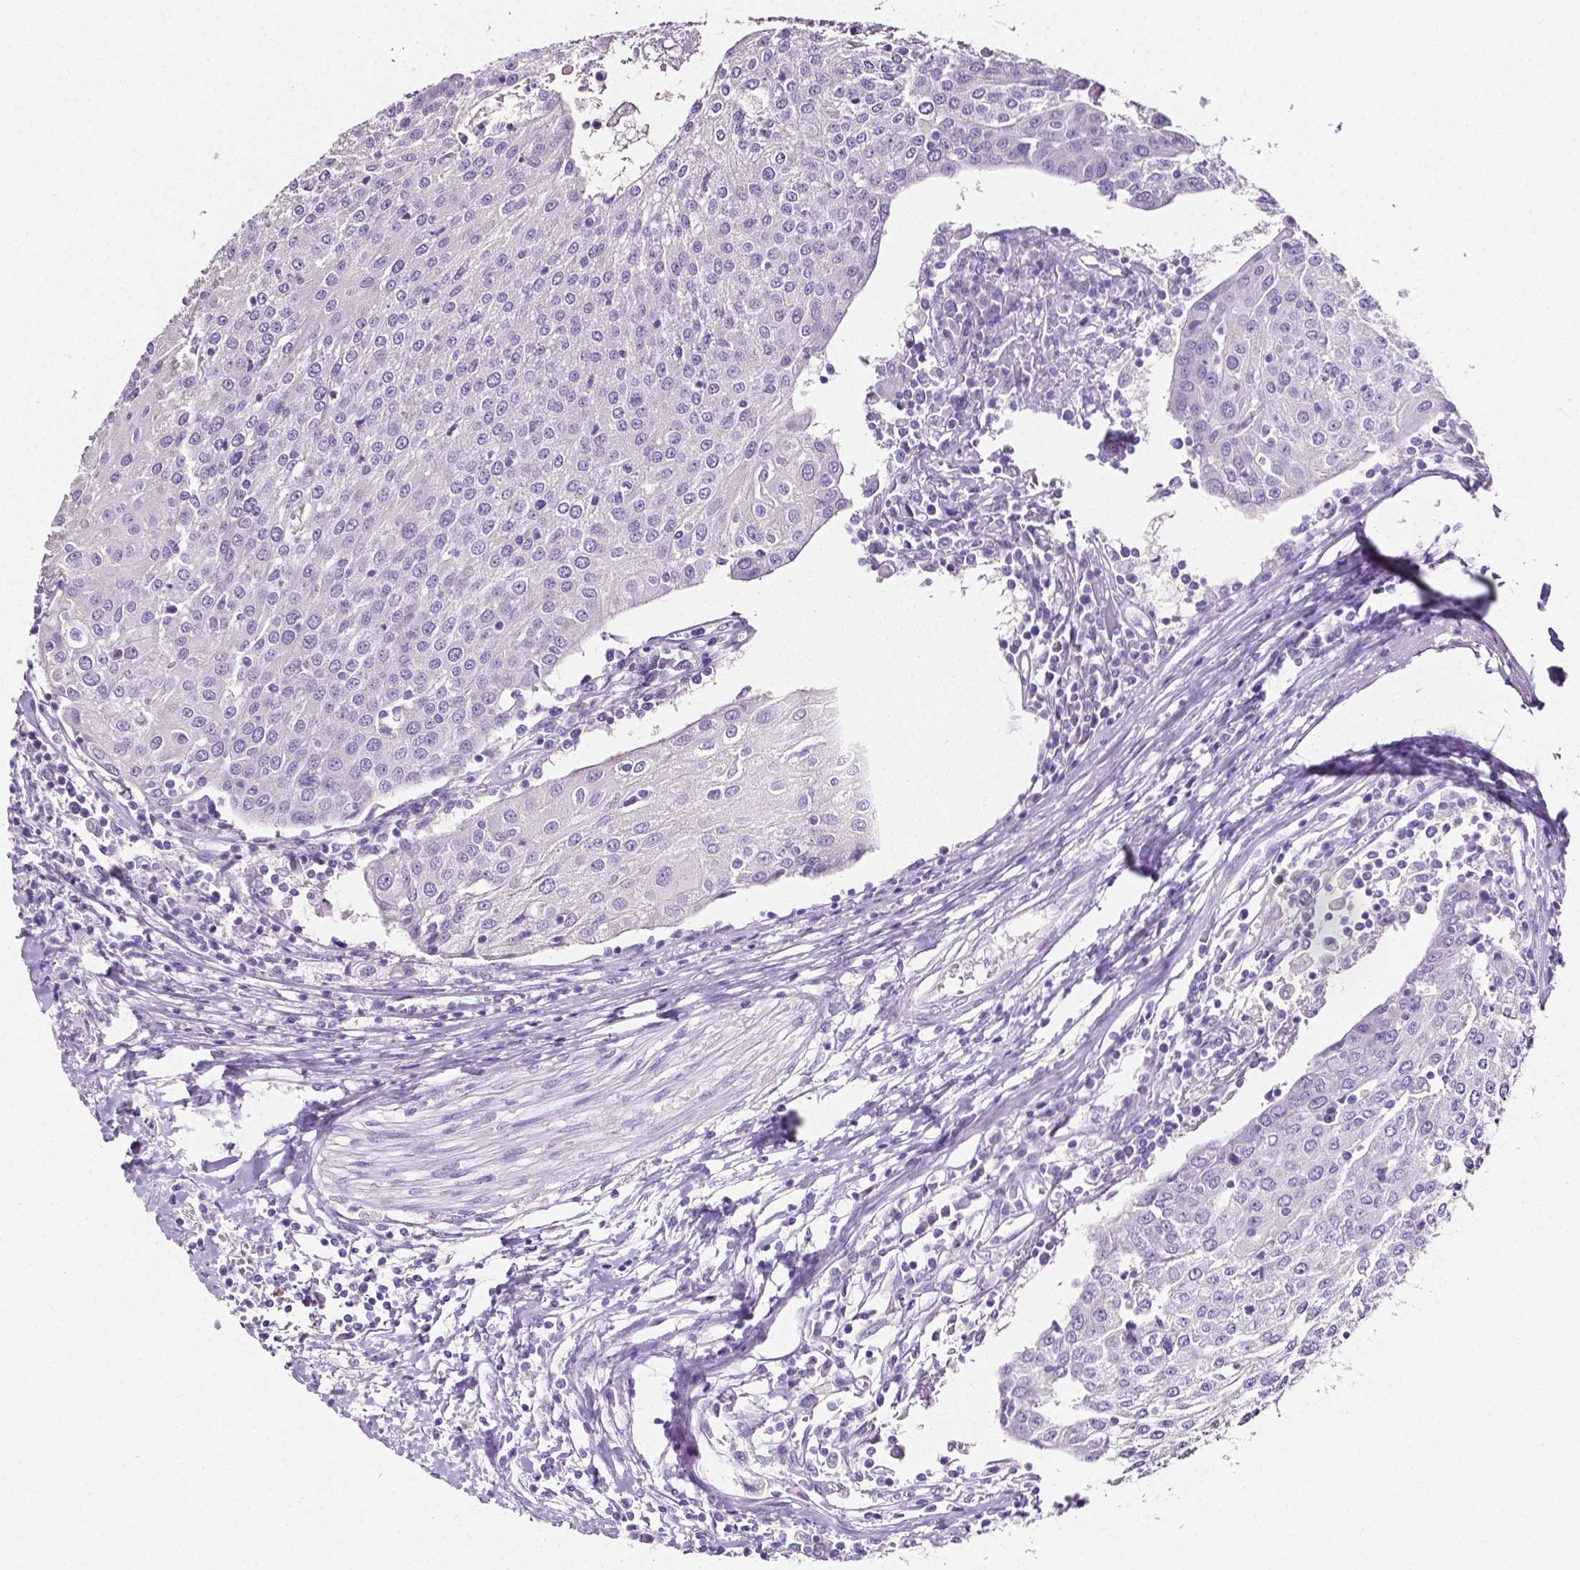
{"staining": {"intensity": "negative", "quantity": "none", "location": "none"}, "tissue": "urothelial cancer", "cell_type": "Tumor cells", "image_type": "cancer", "snomed": [{"axis": "morphology", "description": "Urothelial carcinoma, High grade"}, {"axis": "topography", "description": "Urinary bladder"}], "caption": "The IHC micrograph has no significant staining in tumor cells of urothelial cancer tissue. (DAB (3,3'-diaminobenzidine) IHC, high magnification).", "gene": "SLC22A2", "patient": {"sex": "female", "age": 85}}